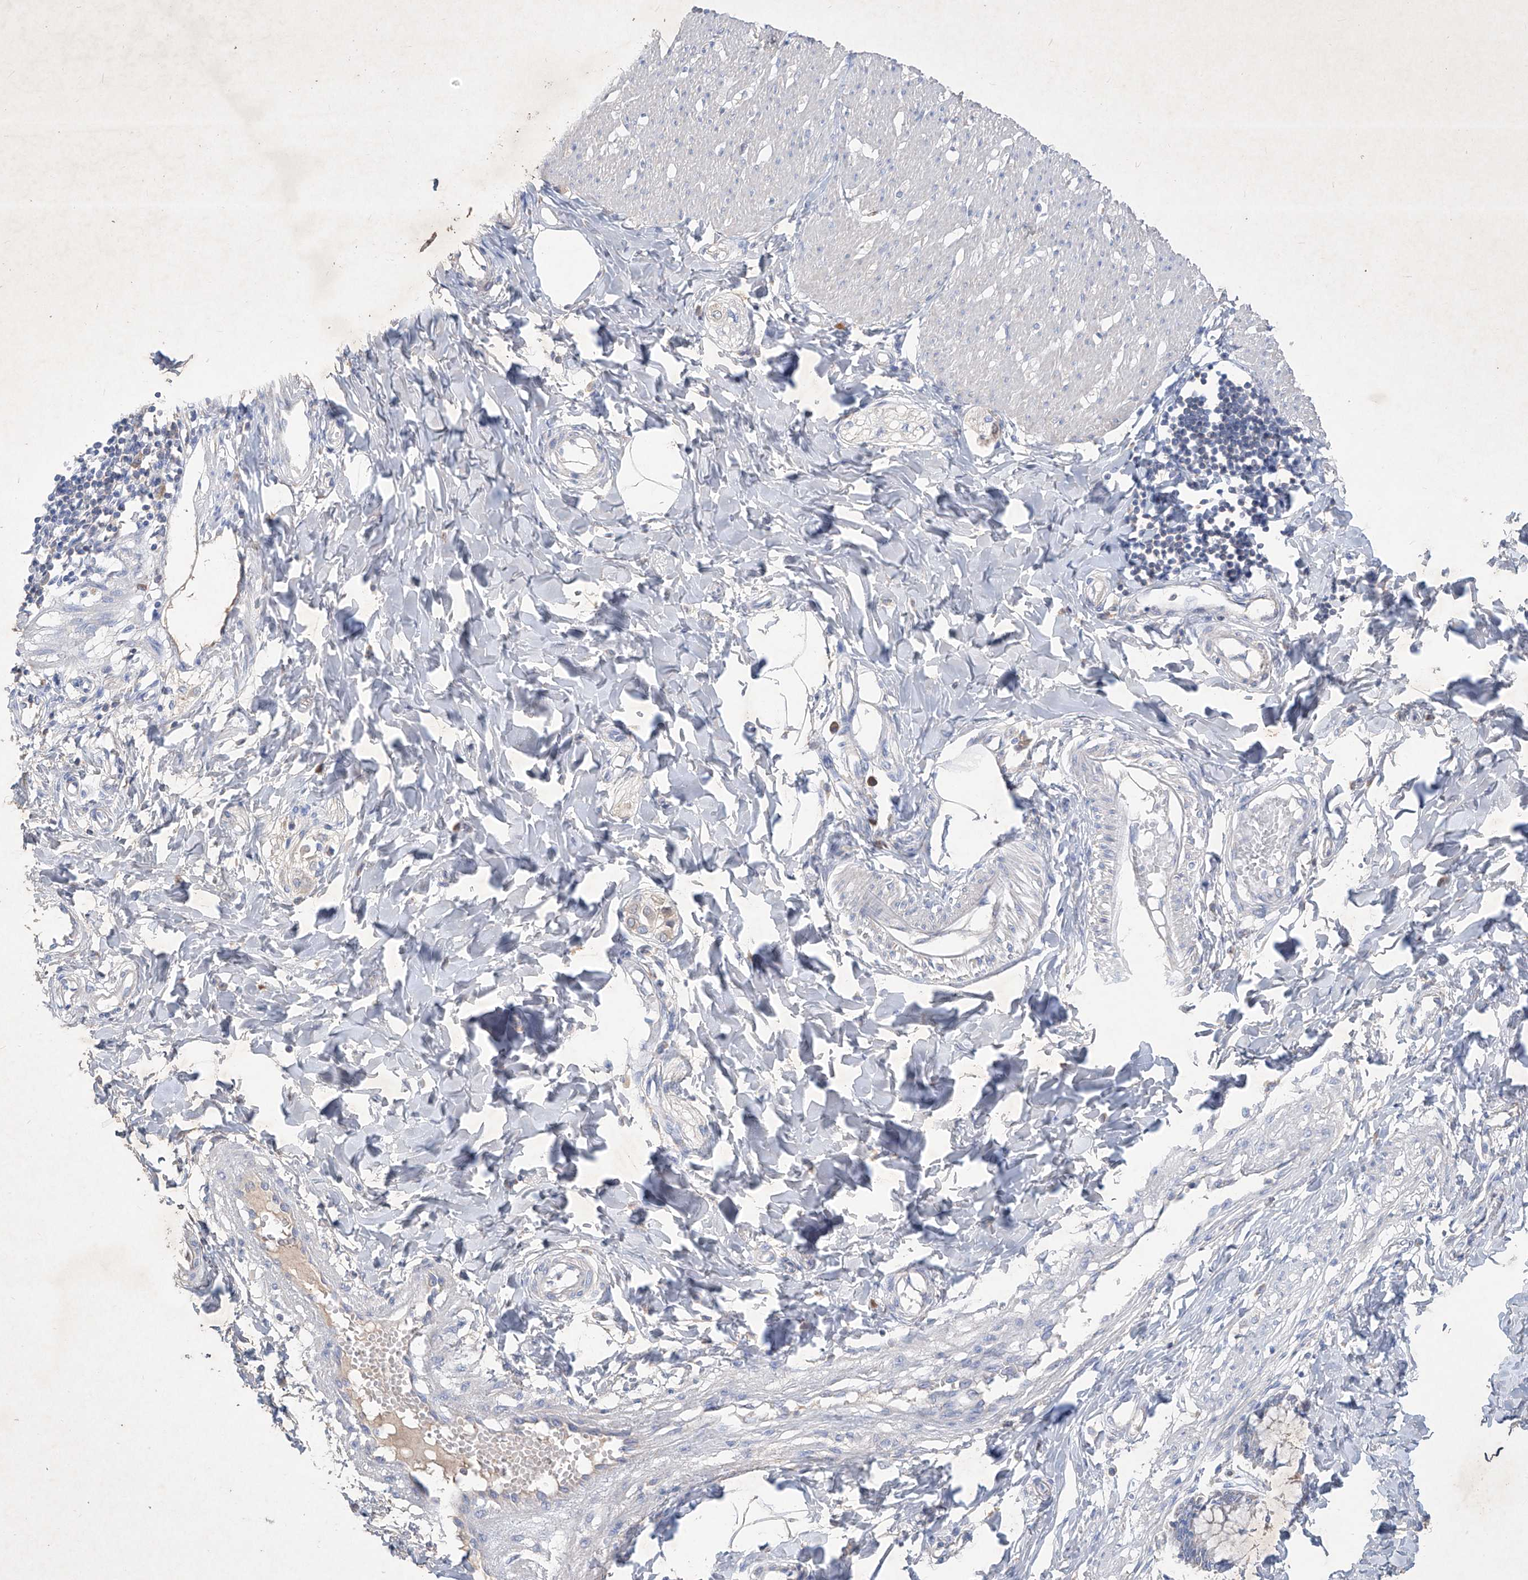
{"staining": {"intensity": "negative", "quantity": "none", "location": "none"}, "tissue": "smooth muscle", "cell_type": "Smooth muscle cells", "image_type": "normal", "snomed": [{"axis": "morphology", "description": "Normal tissue, NOS"}, {"axis": "morphology", "description": "Adenocarcinoma, NOS"}, {"axis": "topography", "description": "Colon"}, {"axis": "topography", "description": "Peripheral nerve tissue"}], "caption": "The histopathology image reveals no significant positivity in smooth muscle cells of smooth muscle. Brightfield microscopy of immunohistochemistry (IHC) stained with DAB (brown) and hematoxylin (blue), captured at high magnification.", "gene": "ASNS", "patient": {"sex": "male", "age": 14}}